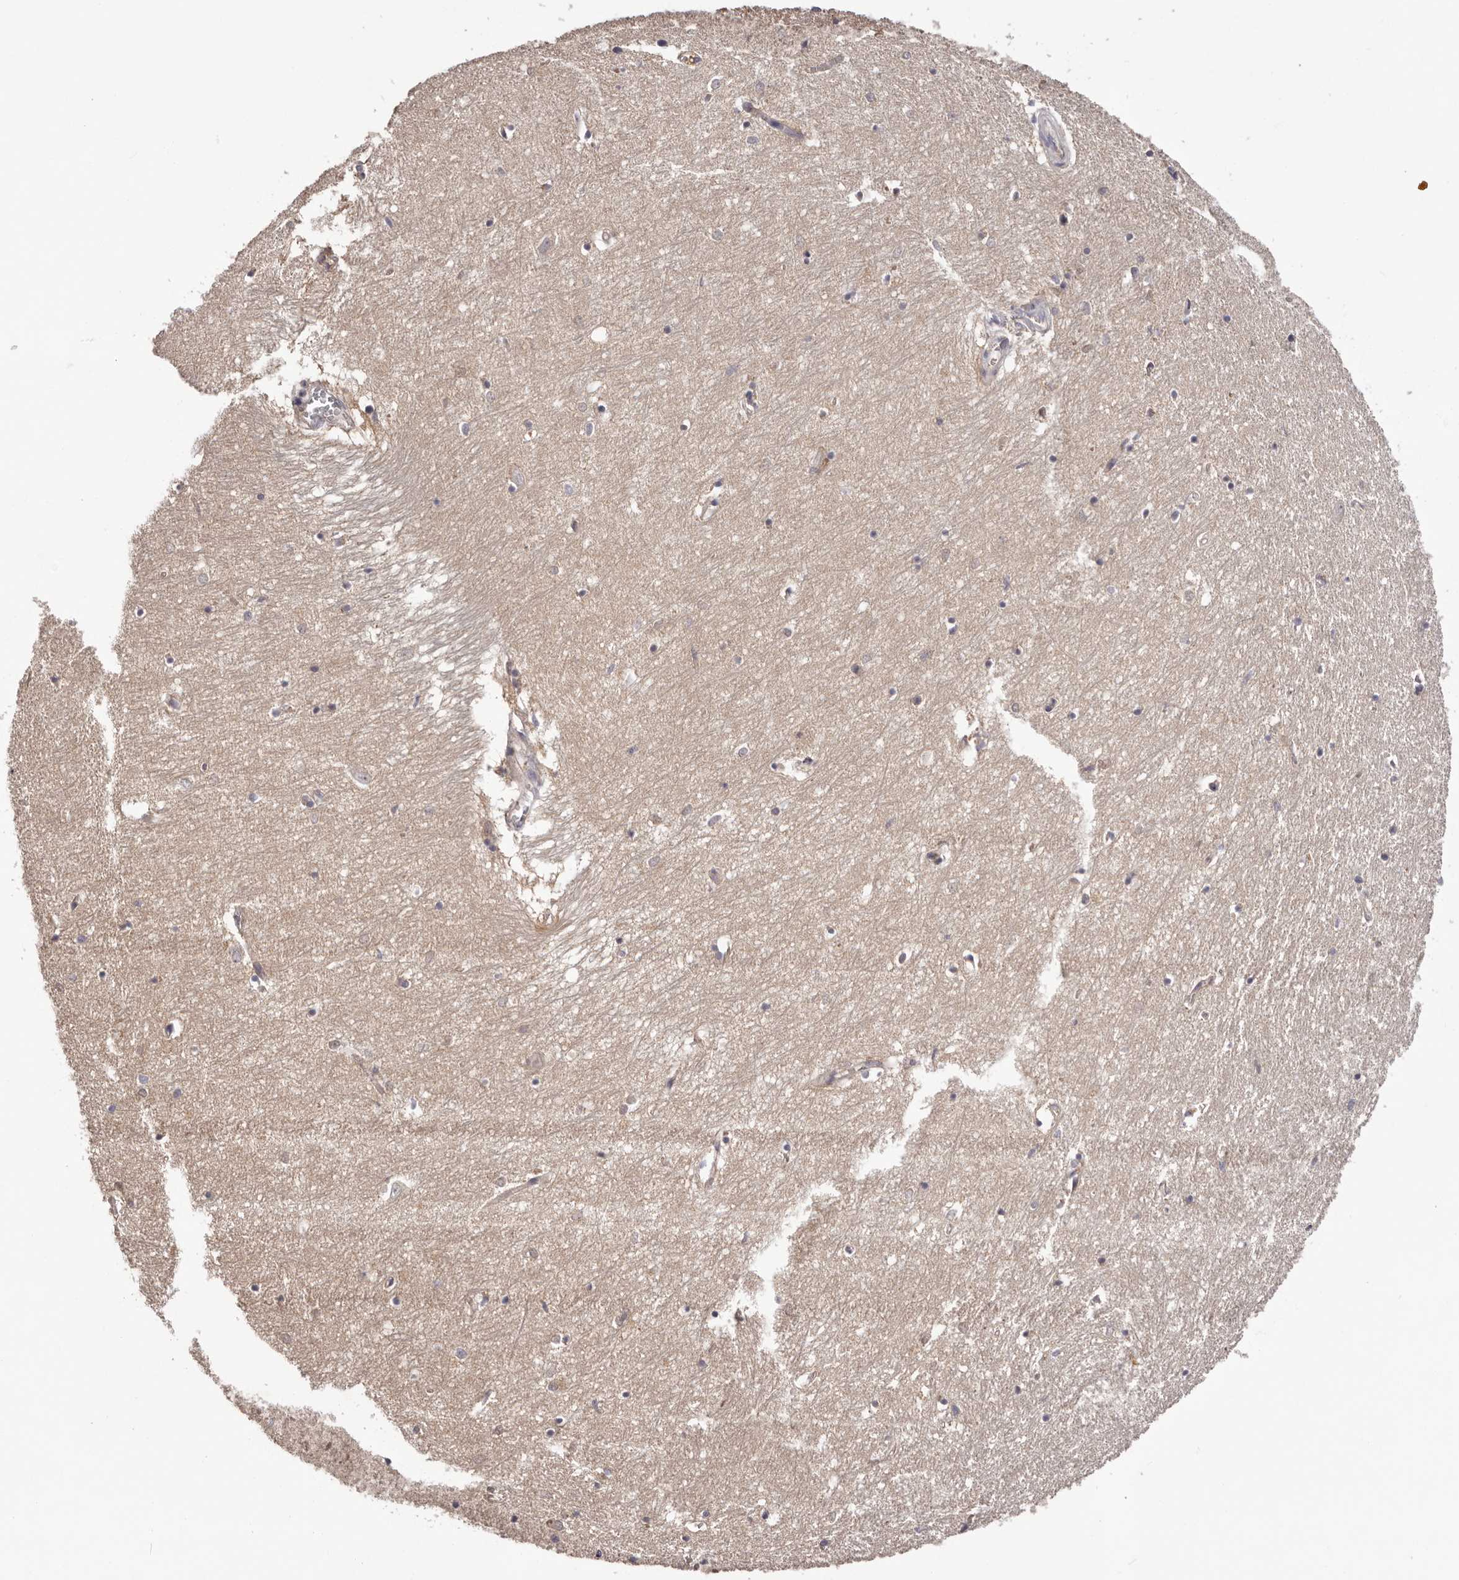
{"staining": {"intensity": "negative", "quantity": "none", "location": "none"}, "tissue": "hippocampus", "cell_type": "Glial cells", "image_type": "normal", "snomed": [{"axis": "morphology", "description": "Normal tissue, NOS"}, {"axis": "topography", "description": "Hippocampus"}], "caption": "The immunohistochemistry (IHC) micrograph has no significant expression in glial cells of hippocampus. (DAB (3,3'-diaminobenzidine) immunohistochemistry (IHC) with hematoxylin counter stain).", "gene": "LTV1", "patient": {"sex": "female", "age": 64}}